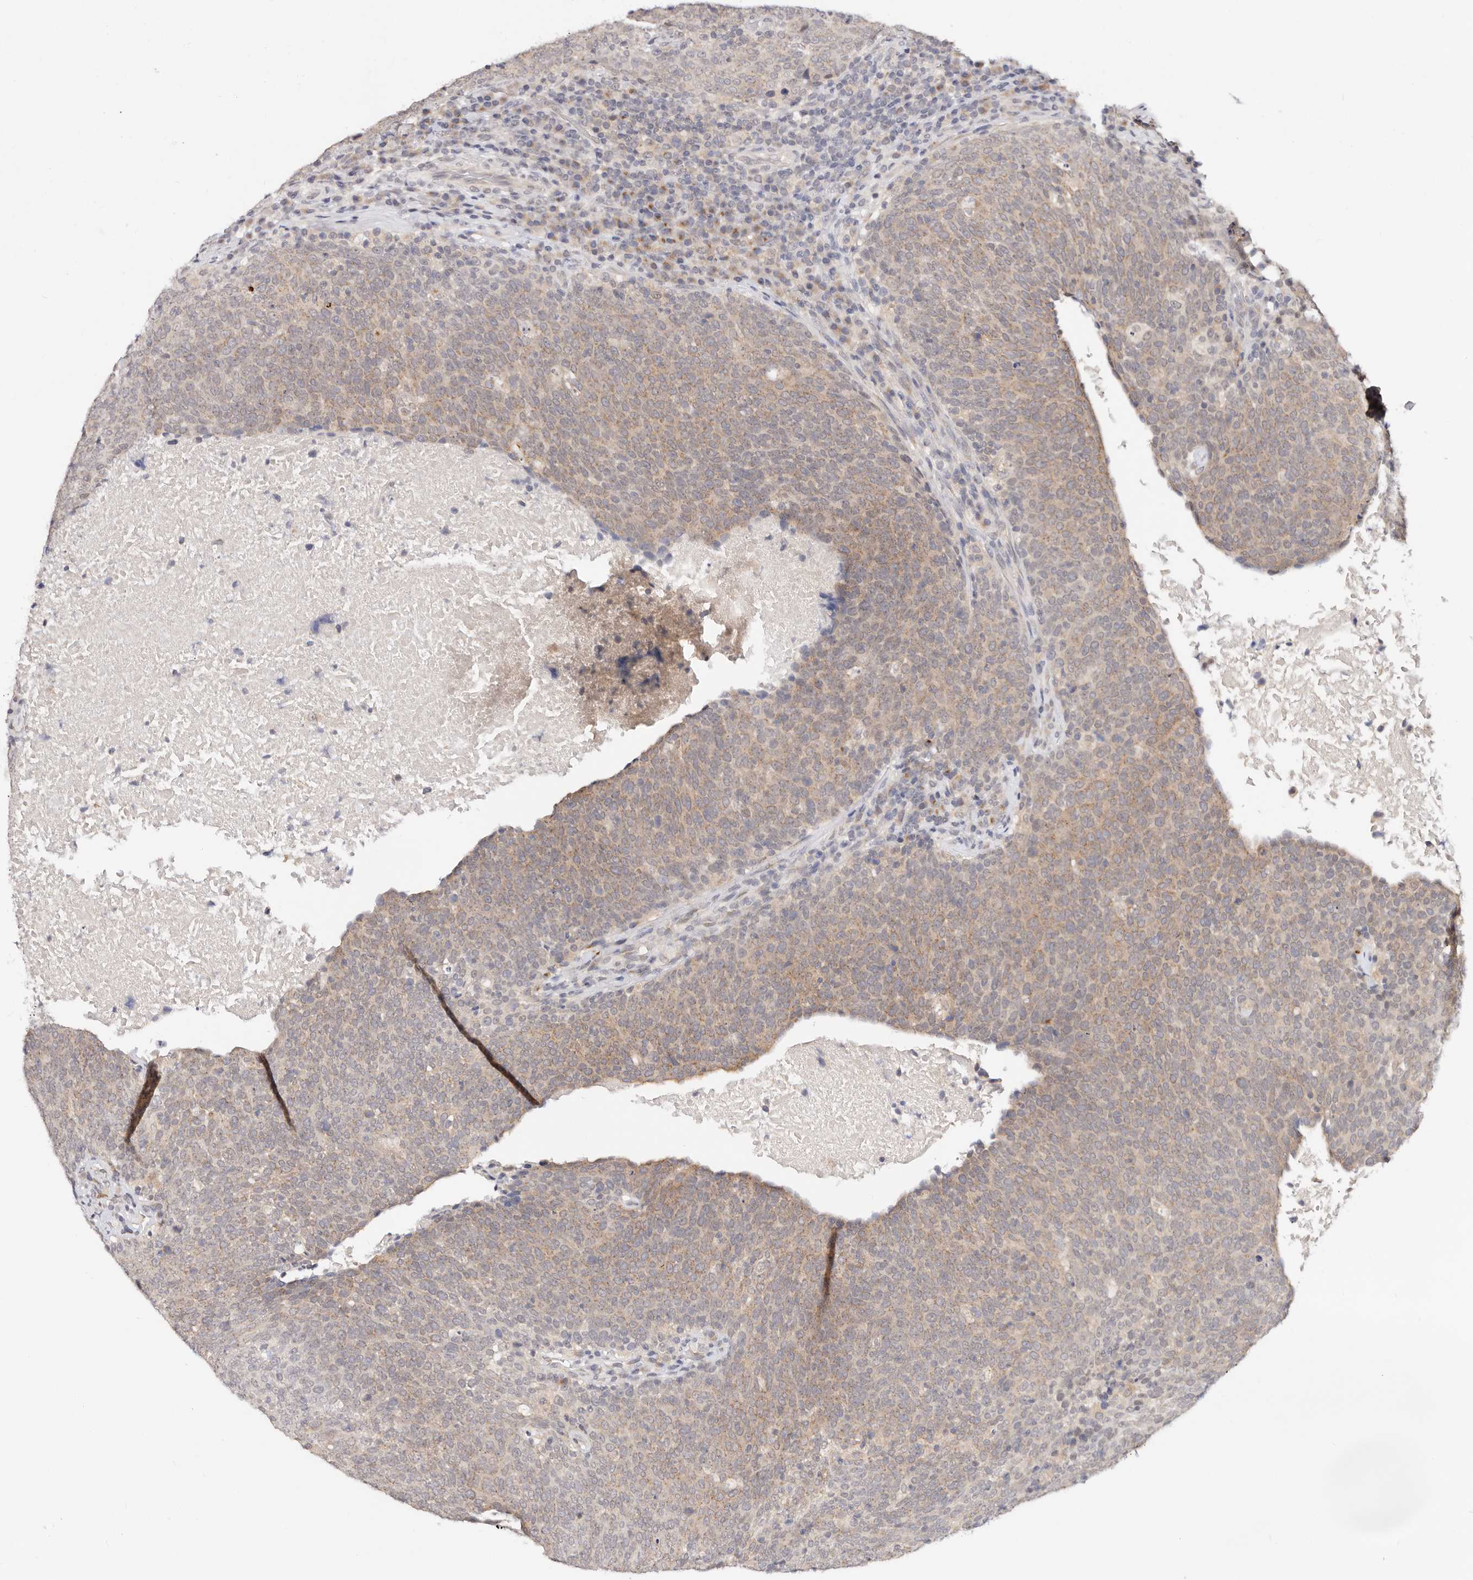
{"staining": {"intensity": "weak", "quantity": ">75%", "location": "cytoplasmic/membranous"}, "tissue": "head and neck cancer", "cell_type": "Tumor cells", "image_type": "cancer", "snomed": [{"axis": "morphology", "description": "Squamous cell carcinoma, NOS"}, {"axis": "morphology", "description": "Squamous cell carcinoma, metastatic, NOS"}, {"axis": "topography", "description": "Lymph node"}, {"axis": "topography", "description": "Head-Neck"}], "caption": "Immunohistochemical staining of human head and neck cancer (metastatic squamous cell carcinoma) displays low levels of weak cytoplasmic/membranous staining in about >75% of tumor cells.", "gene": "VIPAS39", "patient": {"sex": "male", "age": 62}}